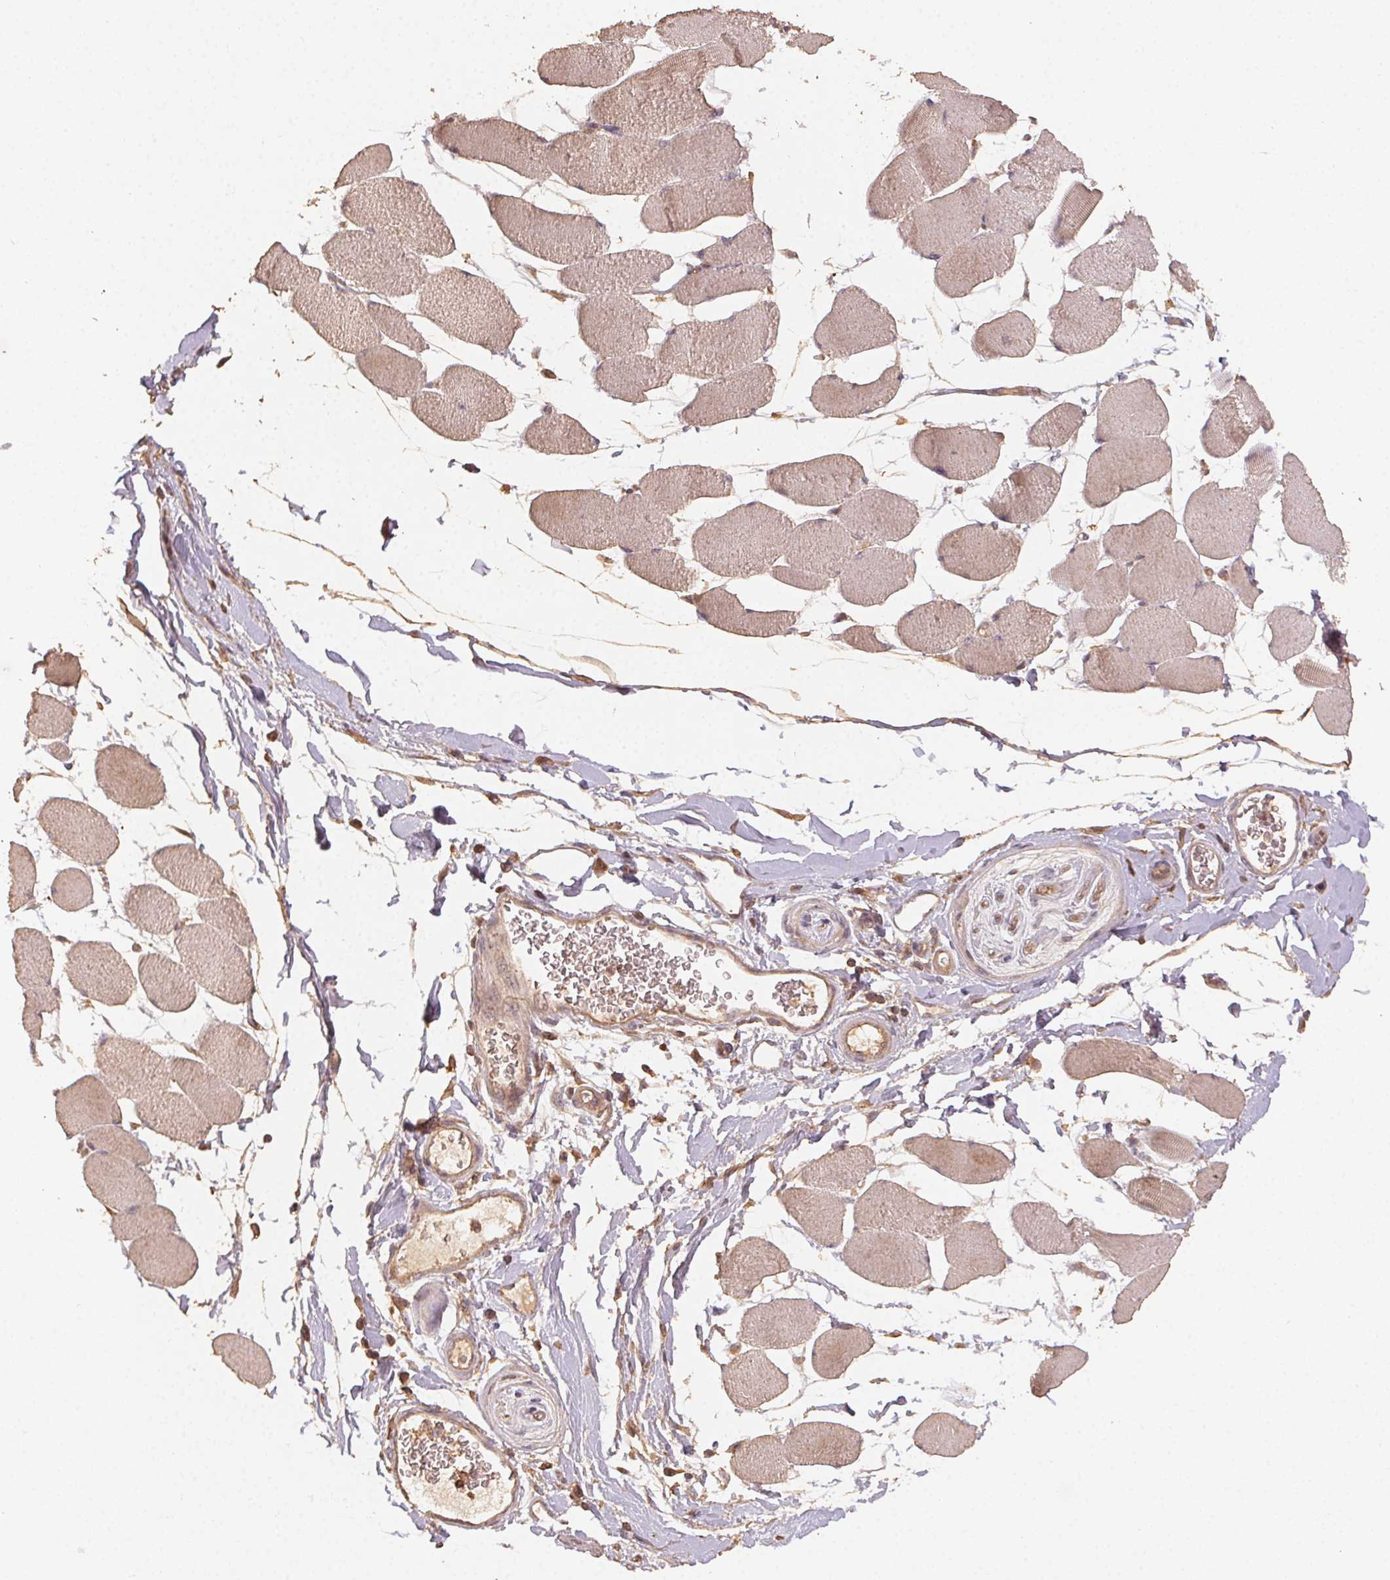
{"staining": {"intensity": "weak", "quantity": ">75%", "location": "cytoplasmic/membranous"}, "tissue": "skeletal muscle", "cell_type": "Myocytes", "image_type": "normal", "snomed": [{"axis": "morphology", "description": "Normal tissue, NOS"}, {"axis": "topography", "description": "Skeletal muscle"}], "caption": "Immunohistochemistry (IHC) of normal skeletal muscle demonstrates low levels of weak cytoplasmic/membranous positivity in approximately >75% of myocytes. (Stains: DAB in brown, nuclei in blue, Microscopy: brightfield microscopy at high magnification).", "gene": "RALA", "patient": {"sex": "female", "age": 75}}